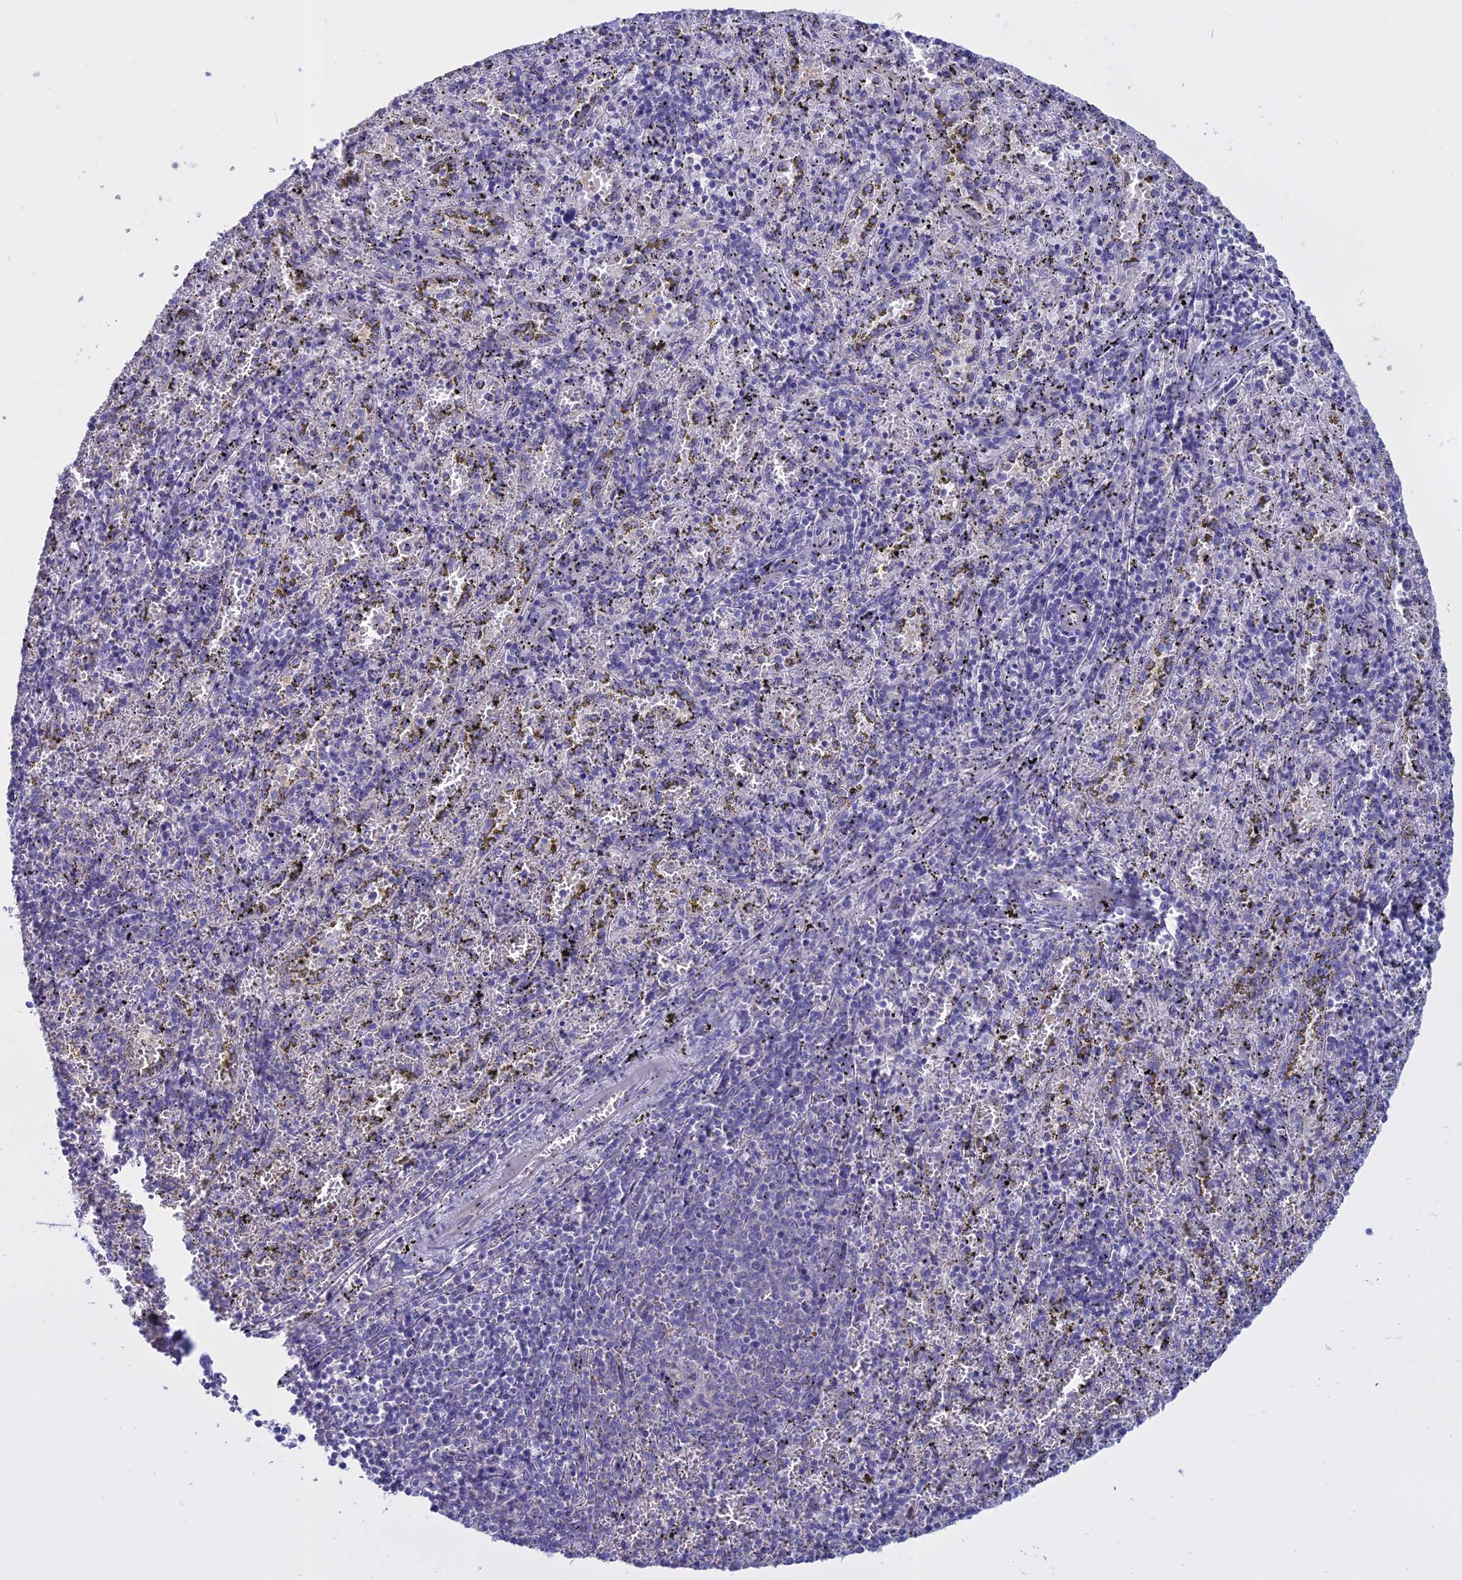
{"staining": {"intensity": "negative", "quantity": "none", "location": "none"}, "tissue": "spleen", "cell_type": "Cells in red pulp", "image_type": "normal", "snomed": [{"axis": "morphology", "description": "Normal tissue, NOS"}, {"axis": "topography", "description": "Spleen"}], "caption": "The micrograph exhibits no significant staining in cells in red pulp of spleen. Nuclei are stained in blue.", "gene": "AHCYL1", "patient": {"sex": "male", "age": 11}}